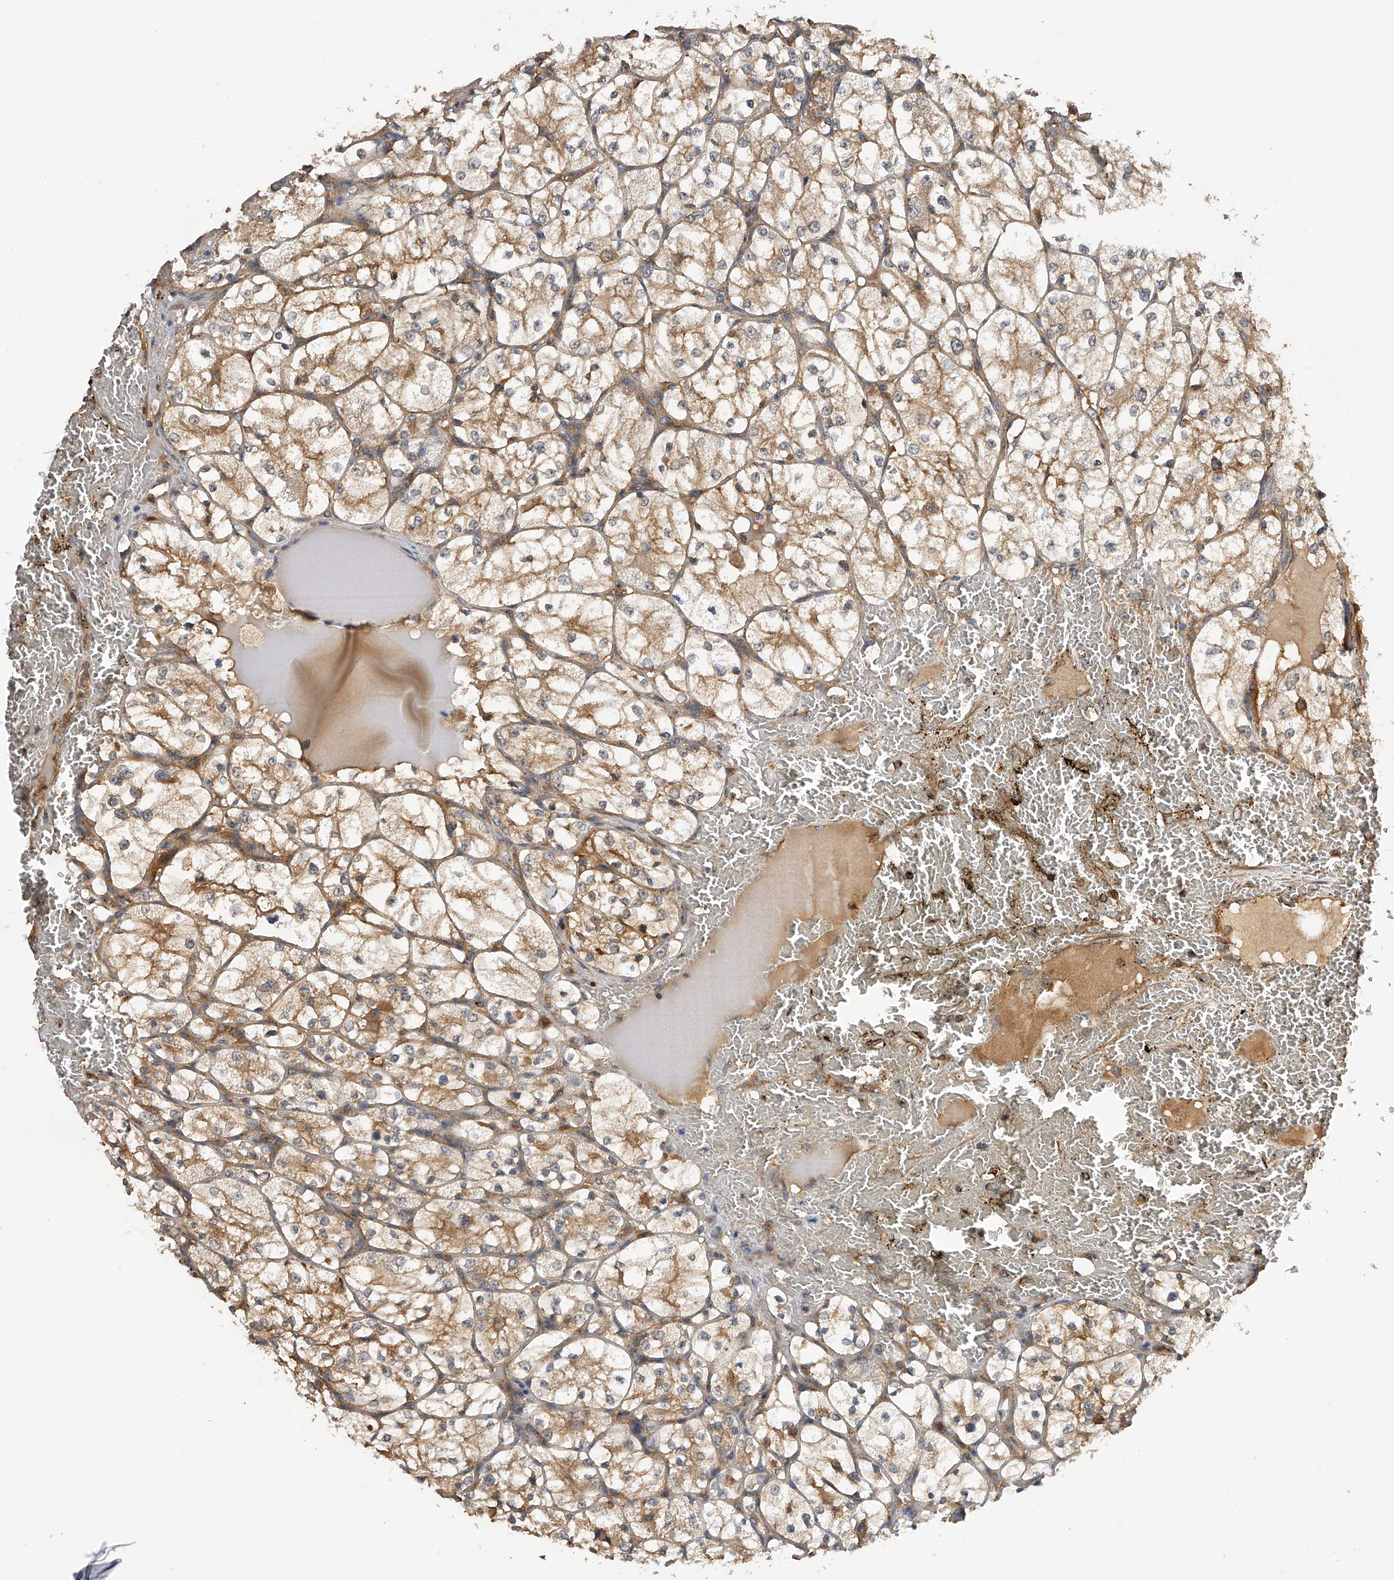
{"staining": {"intensity": "moderate", "quantity": "25%-75%", "location": "cytoplasmic/membranous"}, "tissue": "renal cancer", "cell_type": "Tumor cells", "image_type": "cancer", "snomed": [{"axis": "morphology", "description": "Adenocarcinoma, NOS"}, {"axis": "topography", "description": "Kidney"}], "caption": "Protein expression analysis of human renal cancer reveals moderate cytoplasmic/membranous positivity in approximately 25%-75% of tumor cells.", "gene": "PTPRA", "patient": {"sex": "female", "age": 69}}